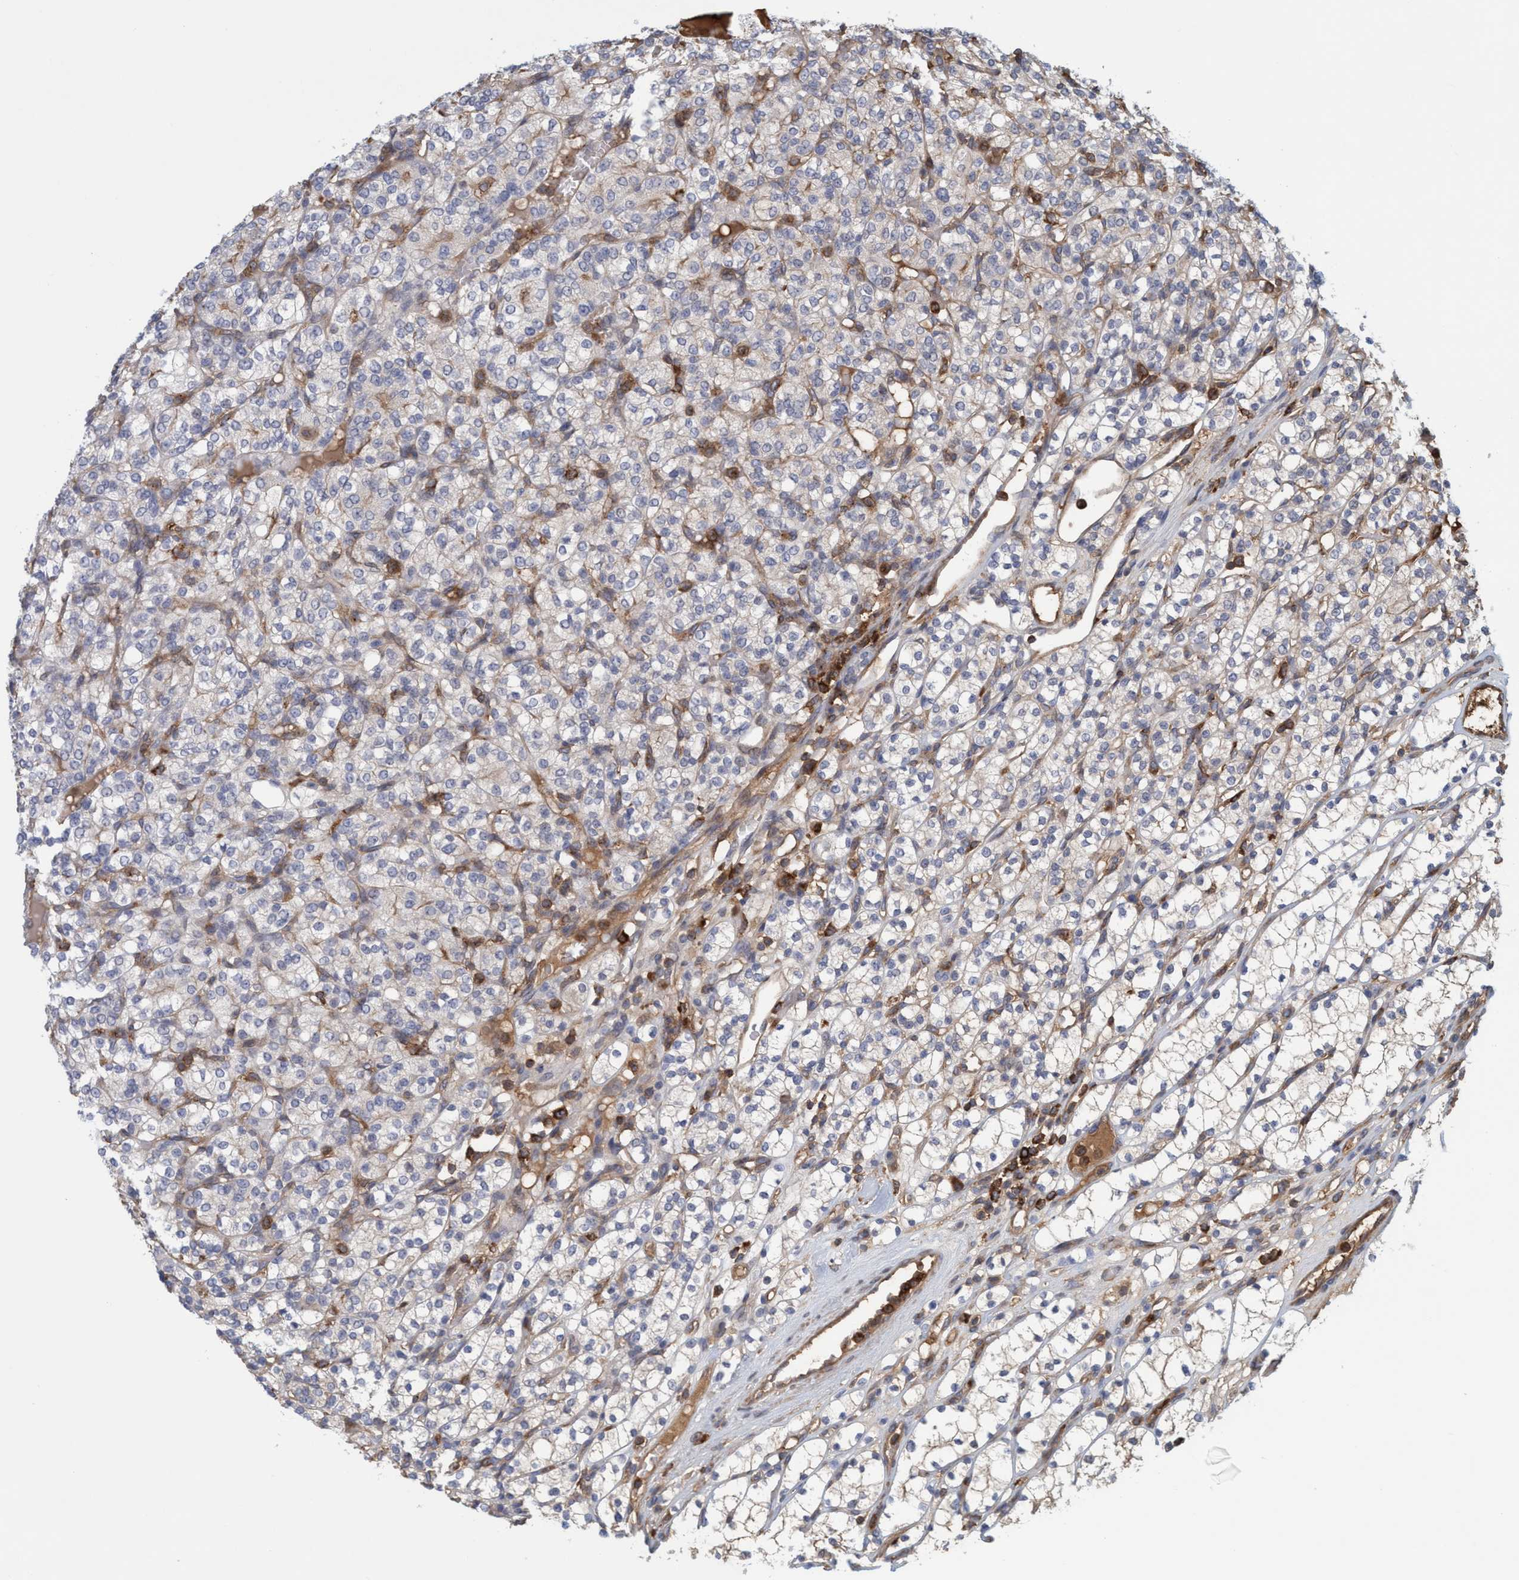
{"staining": {"intensity": "negative", "quantity": "none", "location": "none"}, "tissue": "renal cancer", "cell_type": "Tumor cells", "image_type": "cancer", "snomed": [{"axis": "morphology", "description": "Adenocarcinoma, NOS"}, {"axis": "topography", "description": "Kidney"}], "caption": "This photomicrograph is of renal cancer (adenocarcinoma) stained with immunohistochemistry (IHC) to label a protein in brown with the nuclei are counter-stained blue. There is no positivity in tumor cells.", "gene": "SPECC1", "patient": {"sex": "male", "age": 77}}